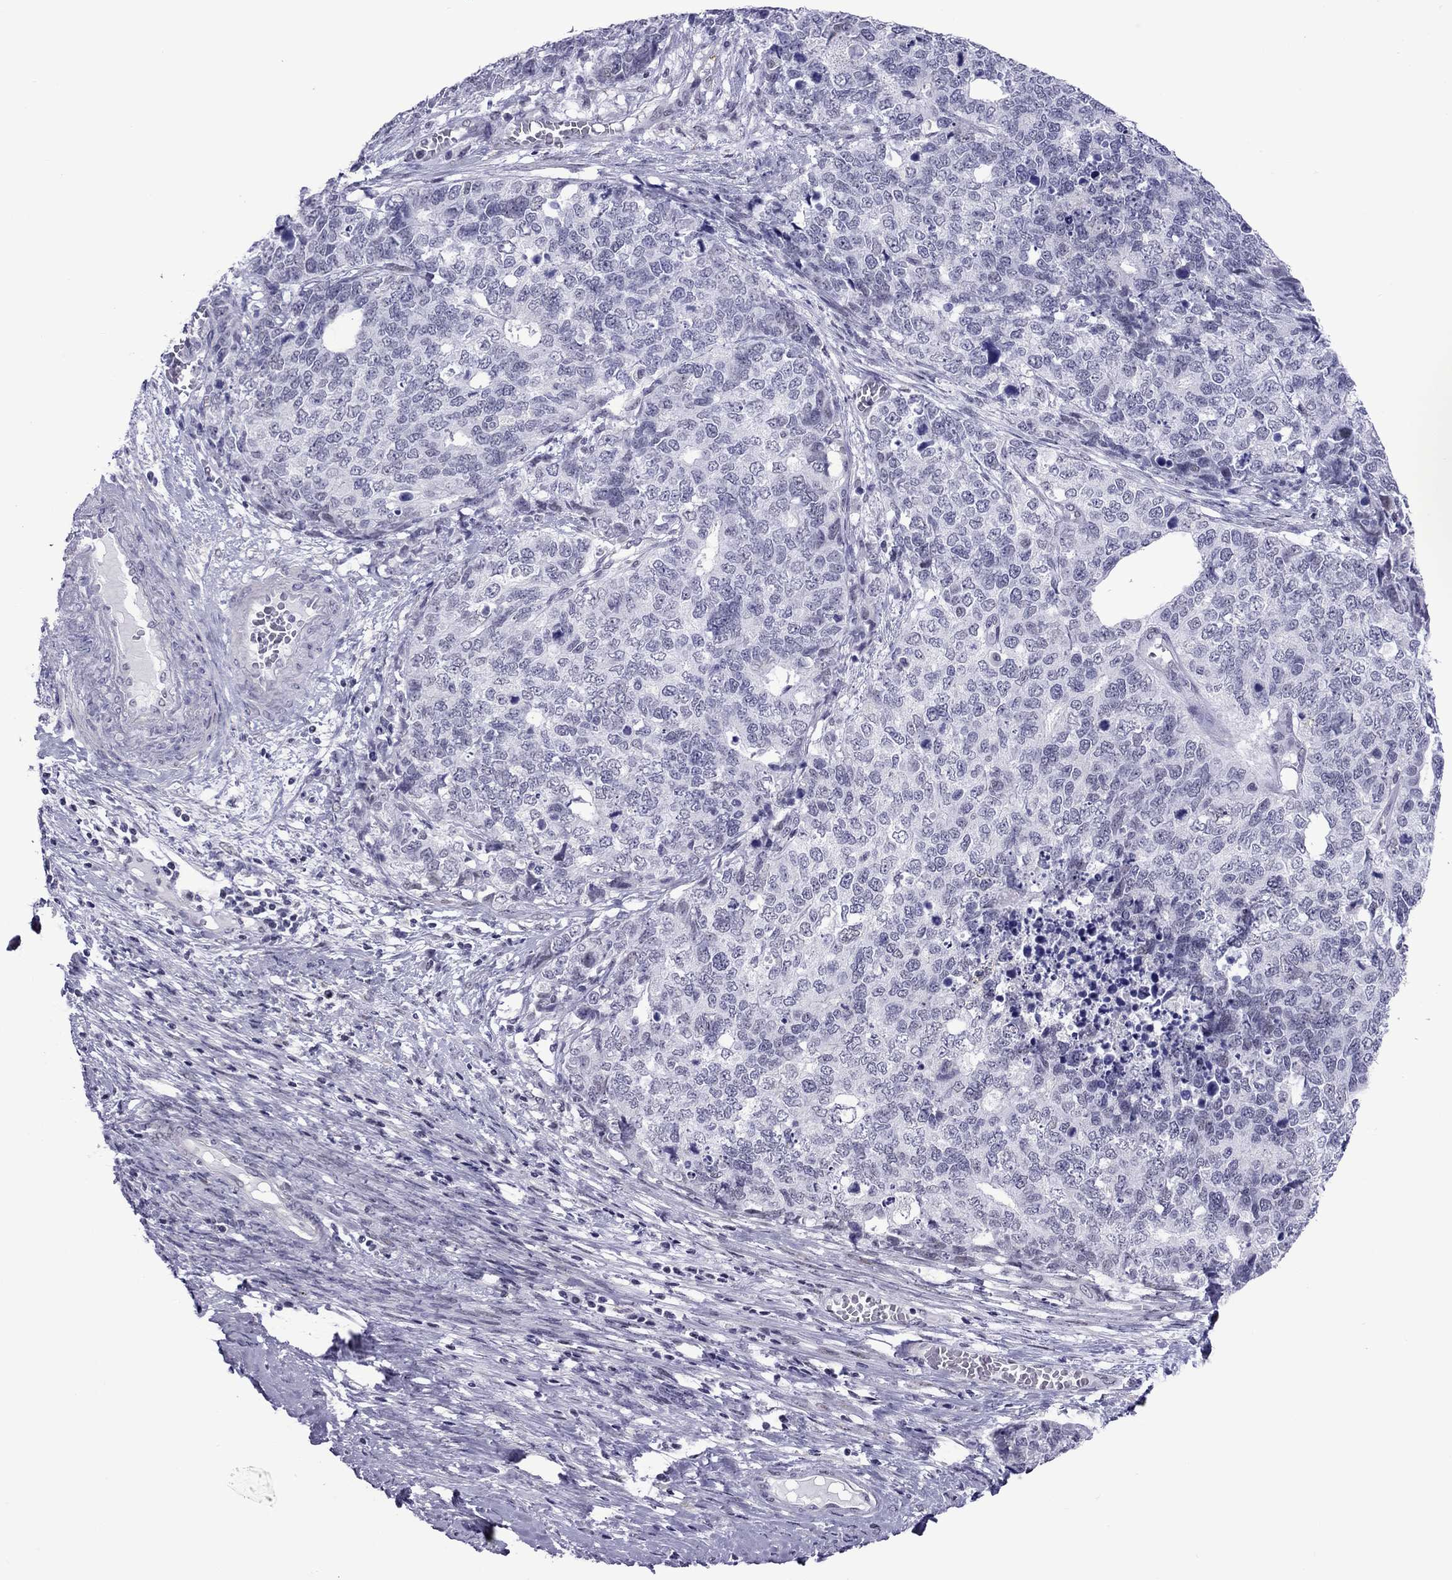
{"staining": {"intensity": "negative", "quantity": "none", "location": "none"}, "tissue": "cervical cancer", "cell_type": "Tumor cells", "image_type": "cancer", "snomed": [{"axis": "morphology", "description": "Squamous cell carcinoma, NOS"}, {"axis": "topography", "description": "Cervix"}], "caption": "This is an immunohistochemistry (IHC) image of human cervical squamous cell carcinoma. There is no expression in tumor cells.", "gene": "ZNF646", "patient": {"sex": "female", "age": 63}}